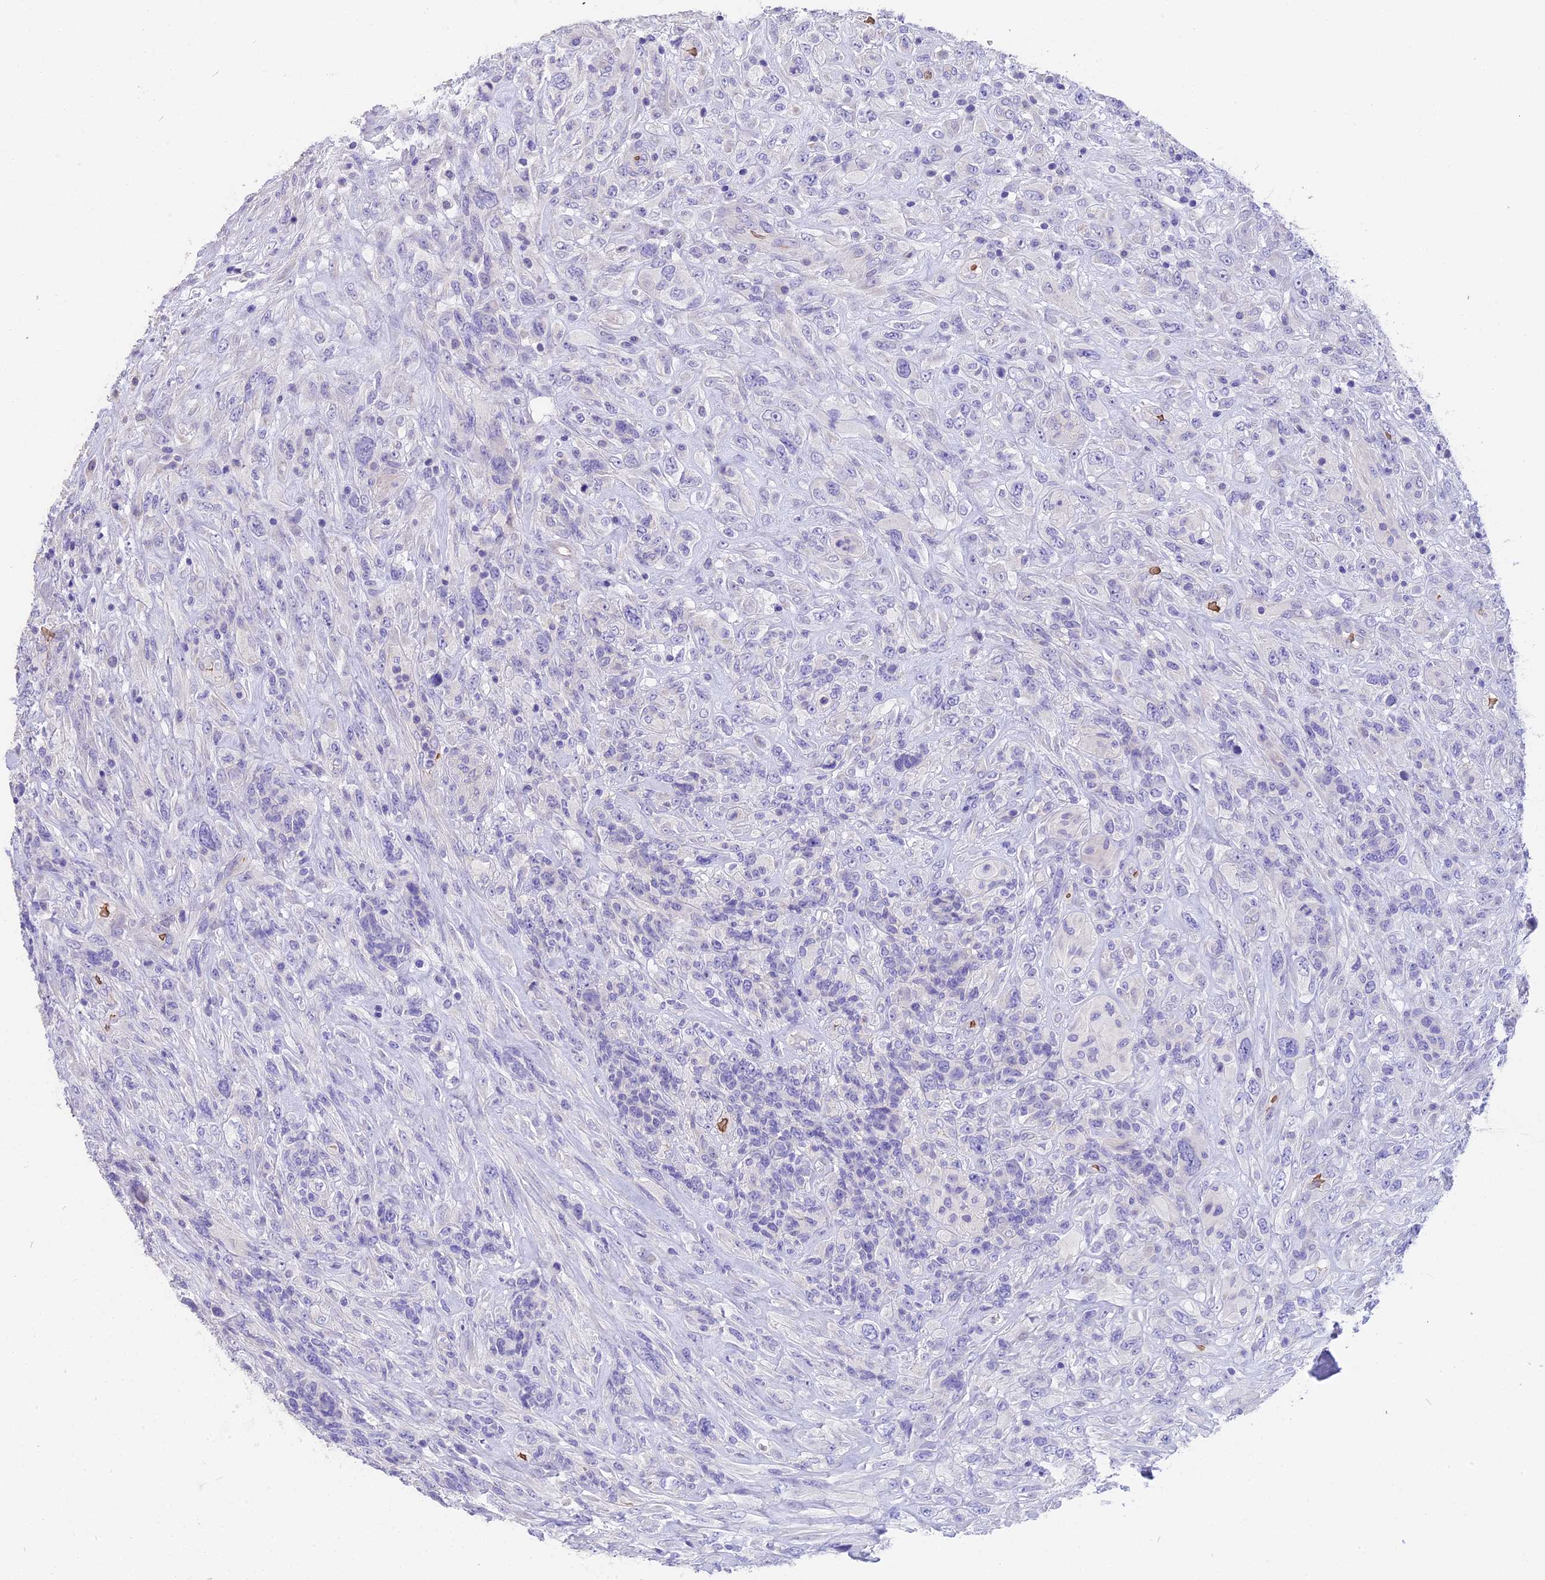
{"staining": {"intensity": "negative", "quantity": "none", "location": "none"}, "tissue": "glioma", "cell_type": "Tumor cells", "image_type": "cancer", "snomed": [{"axis": "morphology", "description": "Glioma, malignant, High grade"}, {"axis": "topography", "description": "Brain"}], "caption": "IHC image of neoplastic tissue: human glioma stained with DAB (3,3'-diaminobenzidine) reveals no significant protein staining in tumor cells. The staining was performed using DAB (3,3'-diaminobenzidine) to visualize the protein expression in brown, while the nuclei were stained in blue with hematoxylin (Magnification: 20x).", "gene": "TNNC2", "patient": {"sex": "male", "age": 61}}